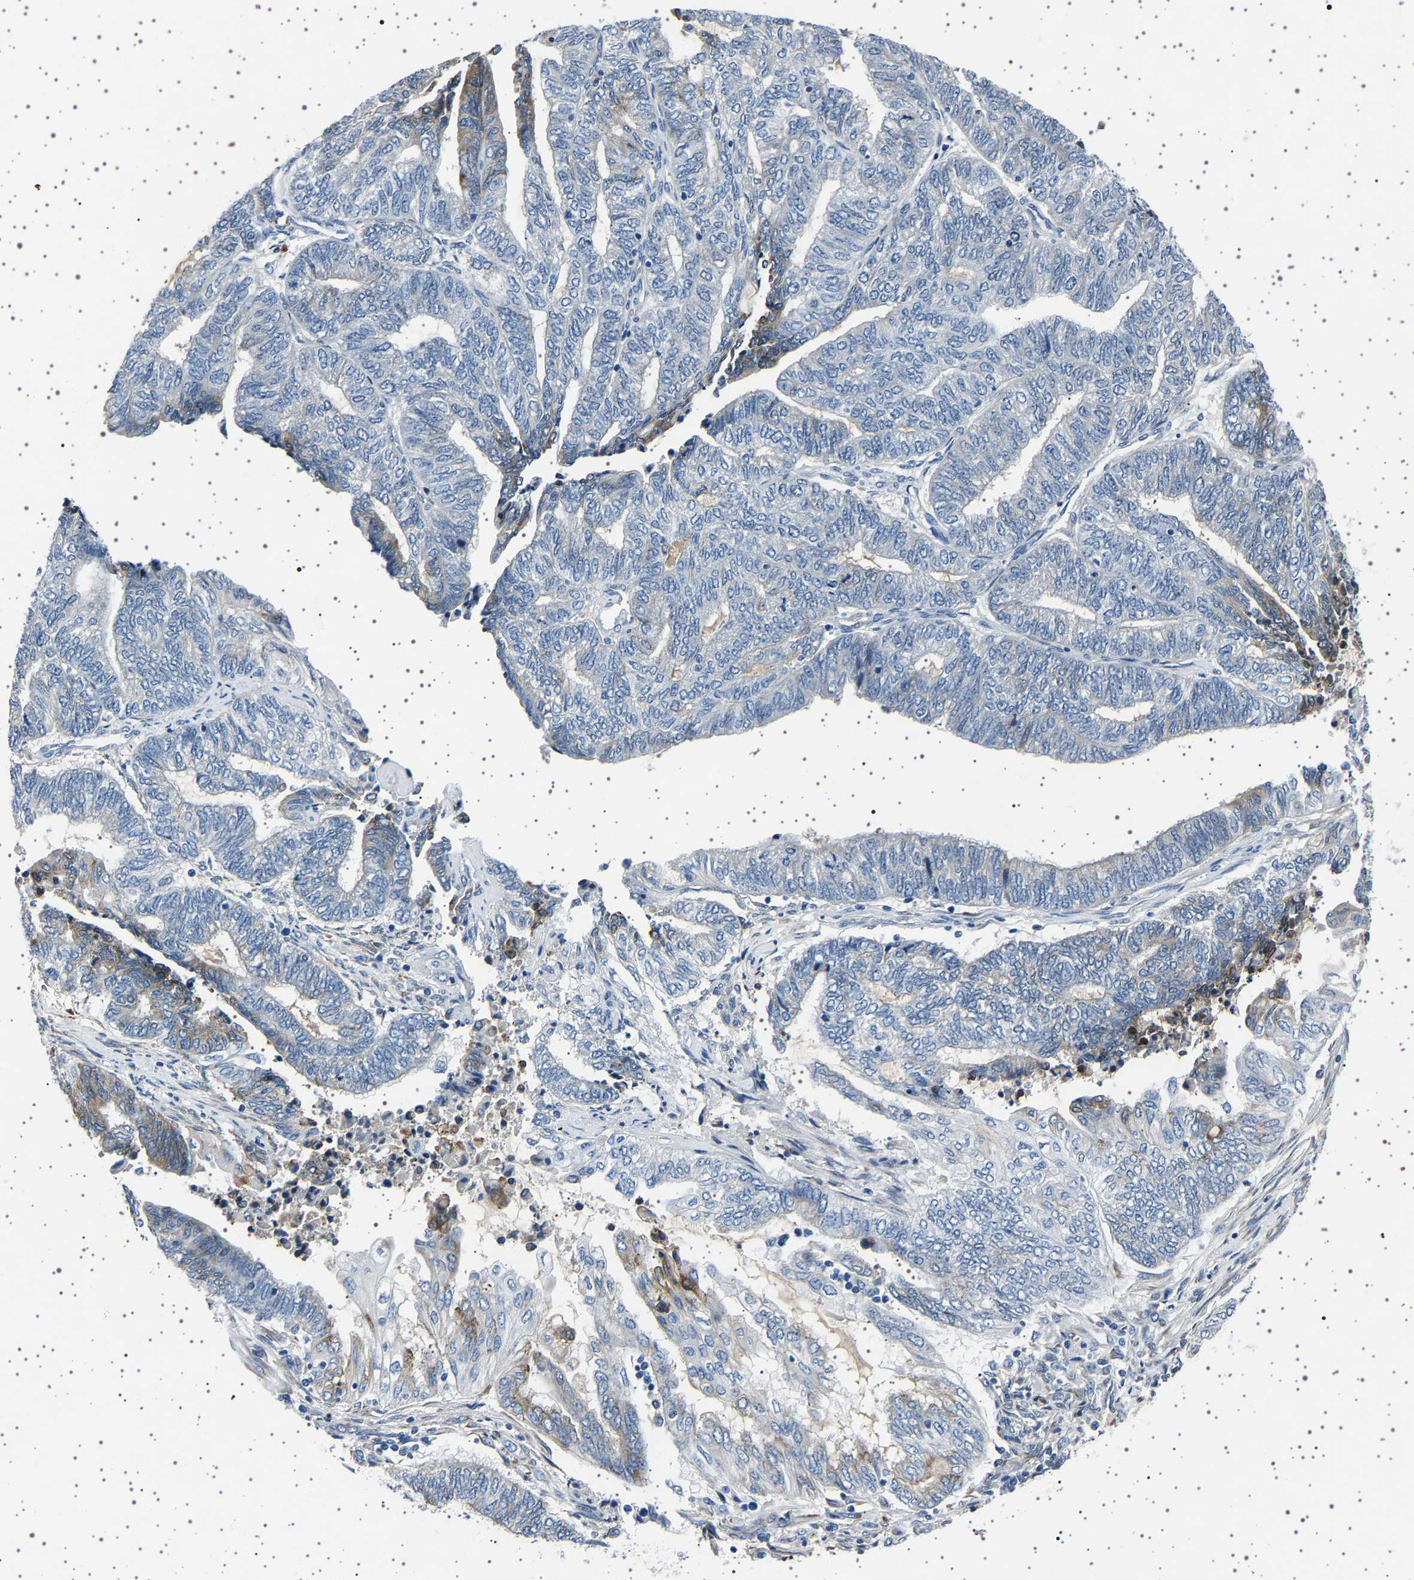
{"staining": {"intensity": "weak", "quantity": "<25%", "location": "cytoplasmic/membranous"}, "tissue": "endometrial cancer", "cell_type": "Tumor cells", "image_type": "cancer", "snomed": [{"axis": "morphology", "description": "Adenocarcinoma, NOS"}, {"axis": "topography", "description": "Uterus"}, {"axis": "topography", "description": "Endometrium"}], "caption": "IHC of adenocarcinoma (endometrial) reveals no positivity in tumor cells.", "gene": "FTCD", "patient": {"sex": "female", "age": 70}}